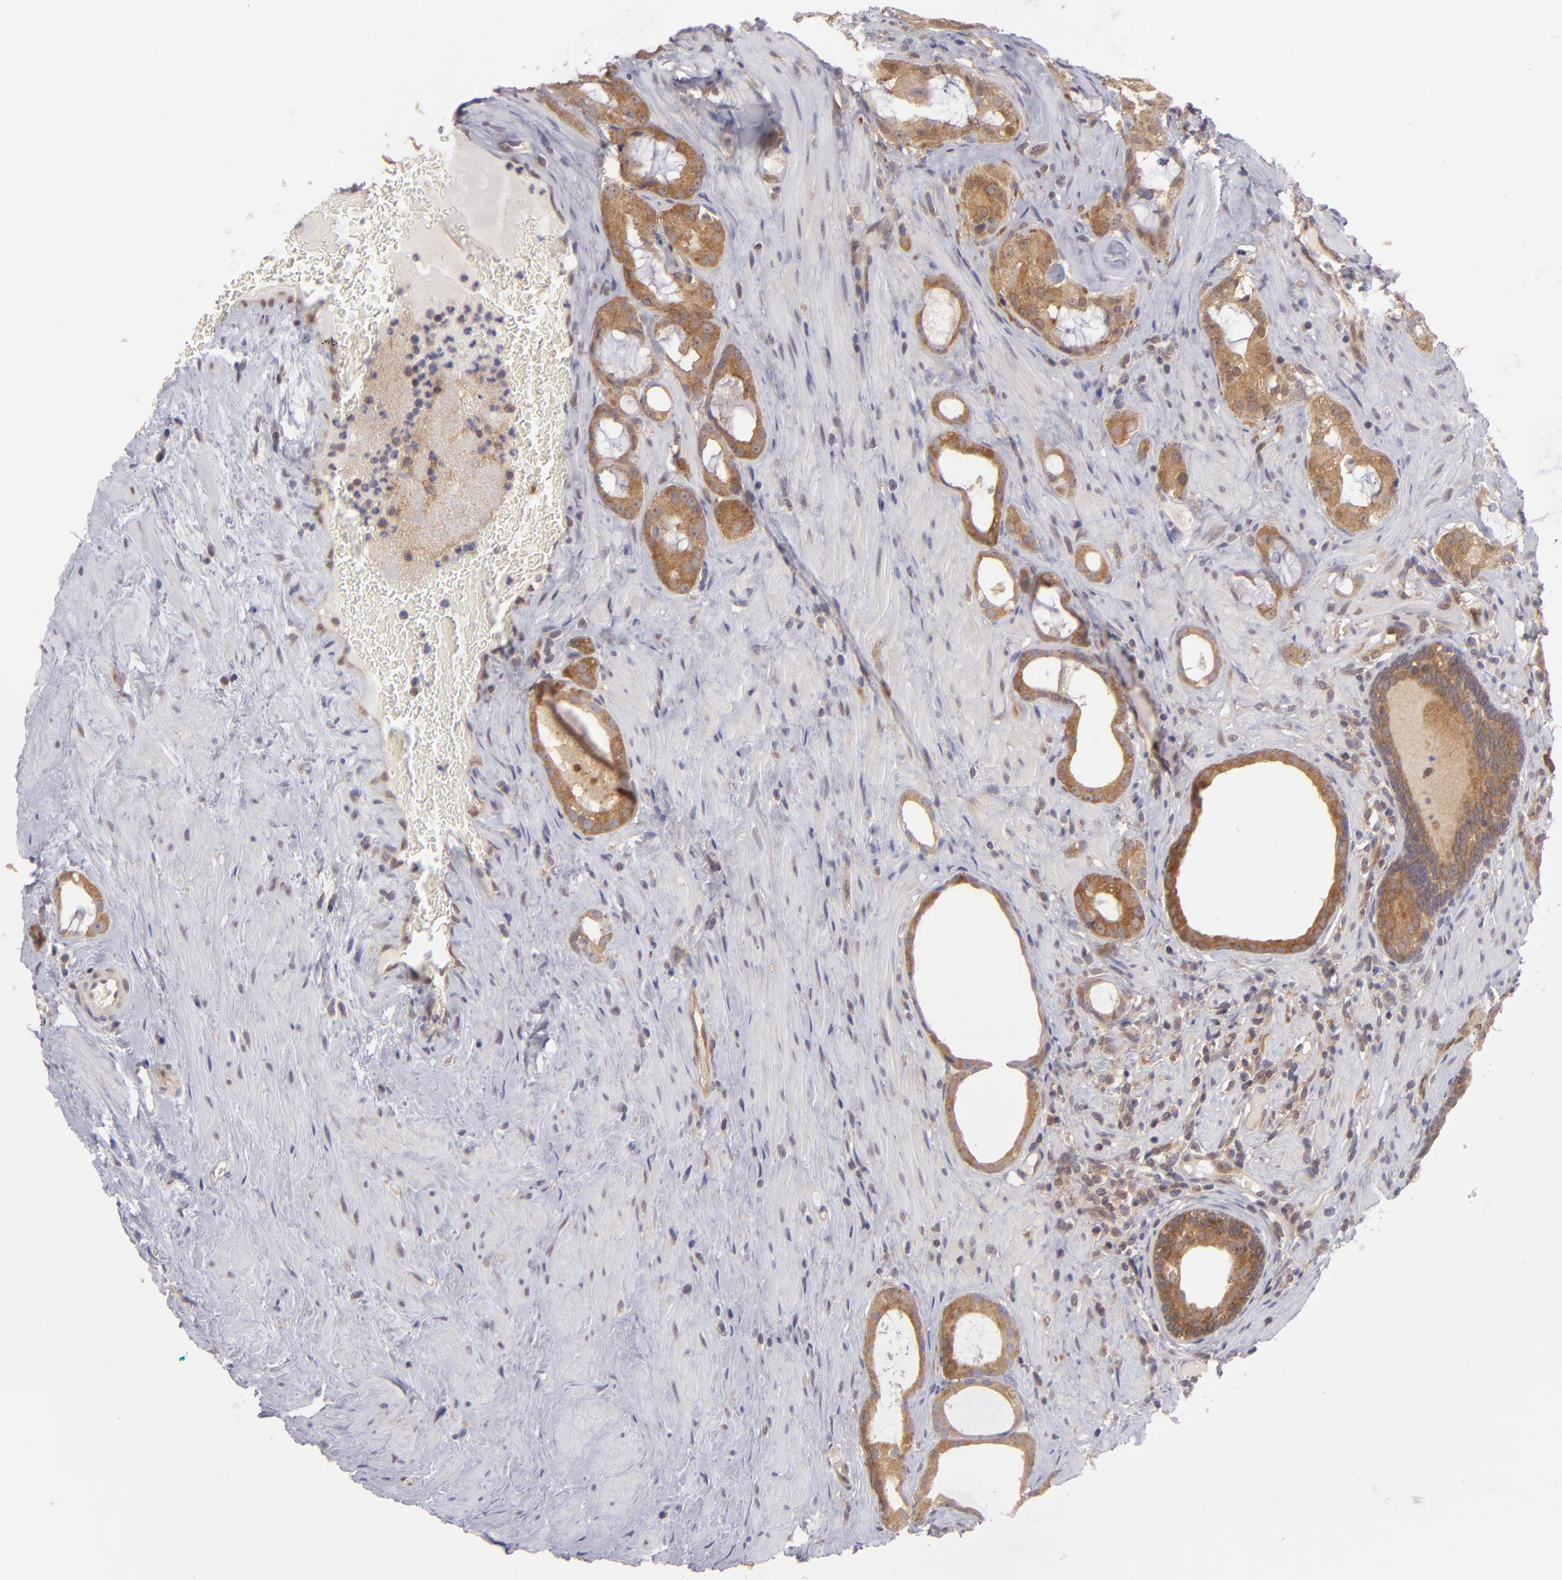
{"staining": {"intensity": "strong", "quantity": ">75%", "location": "cytoplasmic/membranous"}, "tissue": "prostate cancer", "cell_type": "Tumor cells", "image_type": "cancer", "snomed": [{"axis": "morphology", "description": "Adenocarcinoma, Medium grade"}, {"axis": "topography", "description": "Prostate"}], "caption": "A brown stain highlights strong cytoplasmic/membranous positivity of a protein in human prostate adenocarcinoma (medium-grade) tumor cells.", "gene": "PTPN13", "patient": {"sex": "male", "age": 73}}